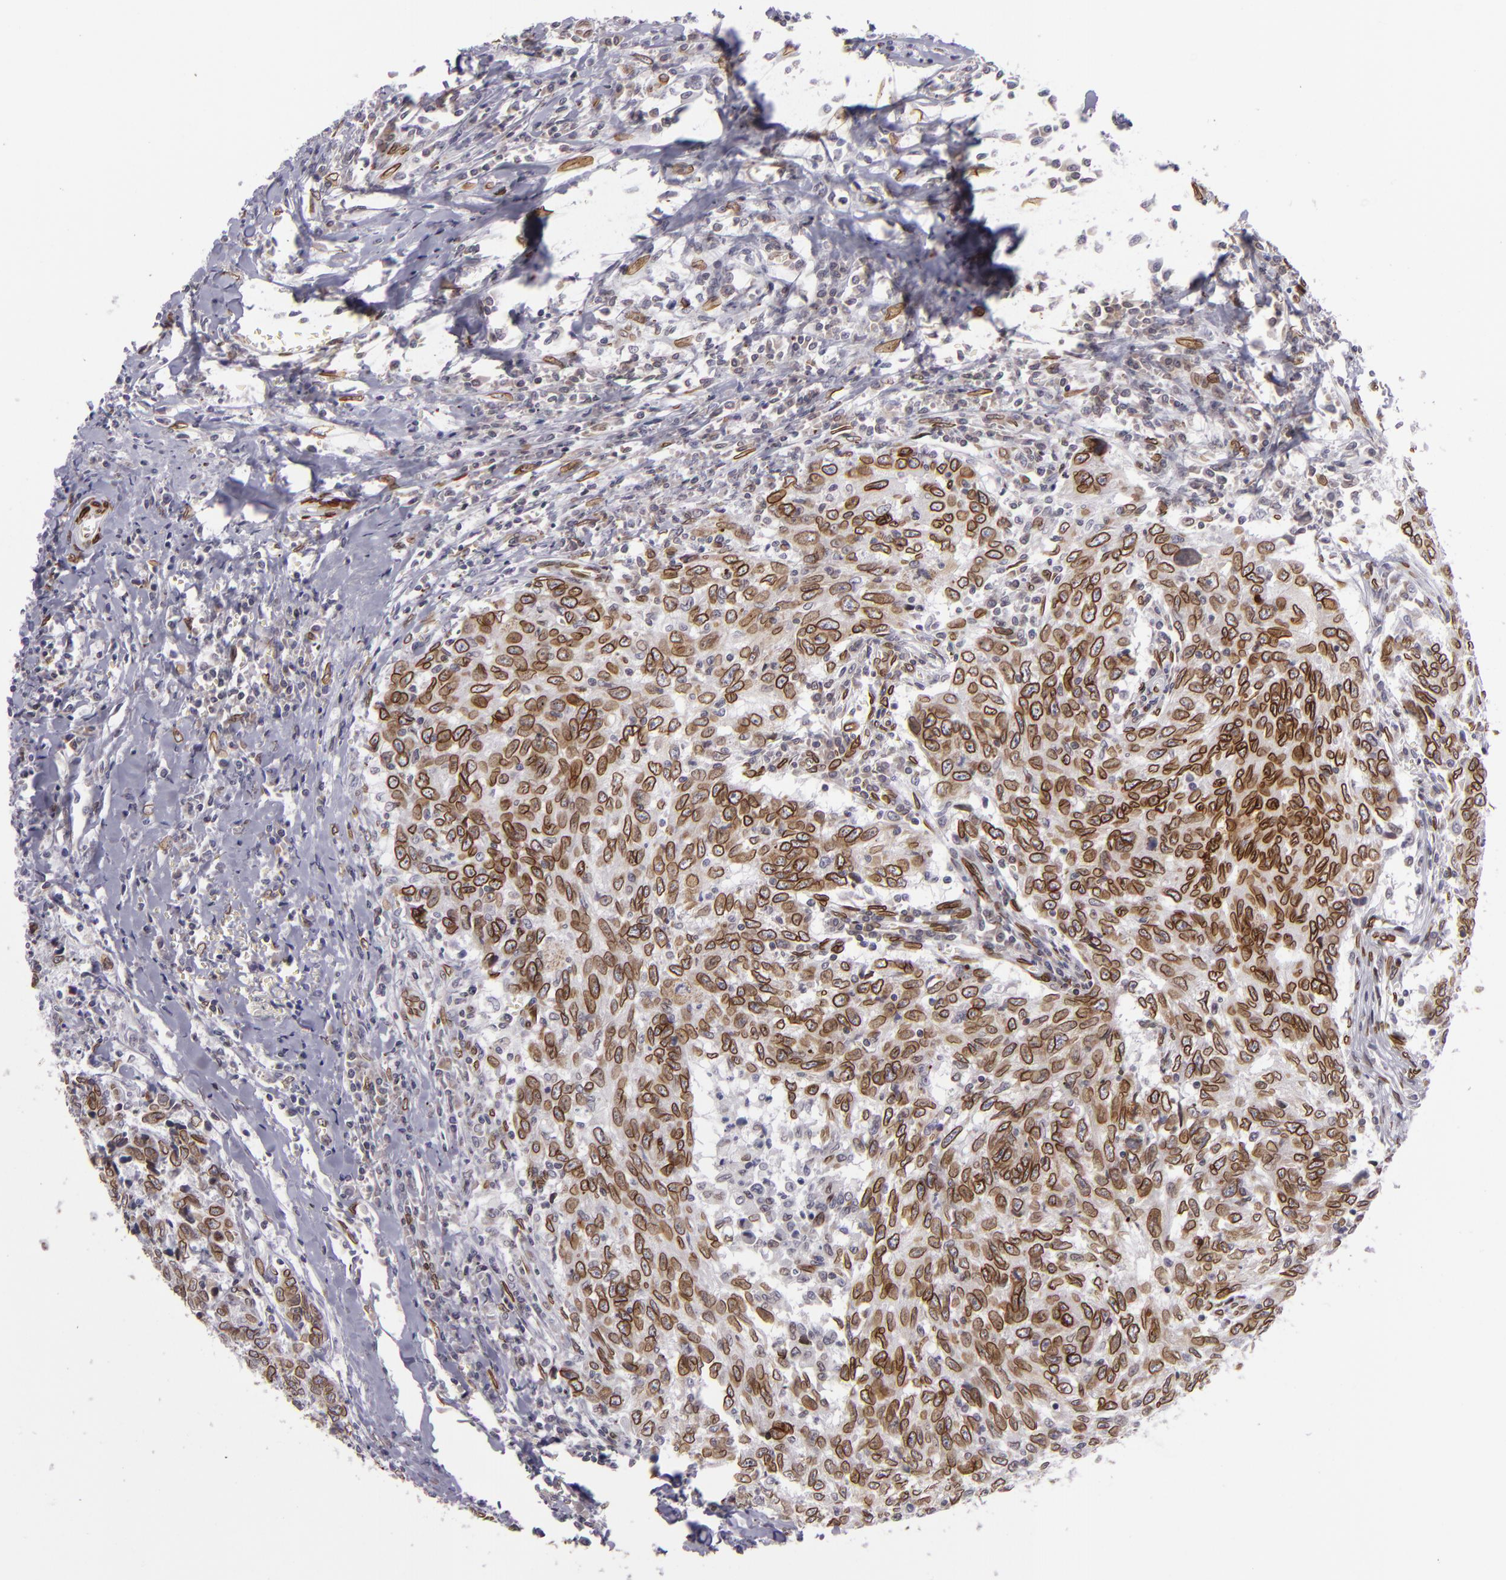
{"staining": {"intensity": "strong", "quantity": ">75%", "location": "nuclear"}, "tissue": "breast cancer", "cell_type": "Tumor cells", "image_type": "cancer", "snomed": [{"axis": "morphology", "description": "Duct carcinoma"}, {"axis": "topography", "description": "Breast"}], "caption": "A brown stain highlights strong nuclear positivity of a protein in human breast cancer tumor cells.", "gene": "EMD", "patient": {"sex": "female", "age": 50}}